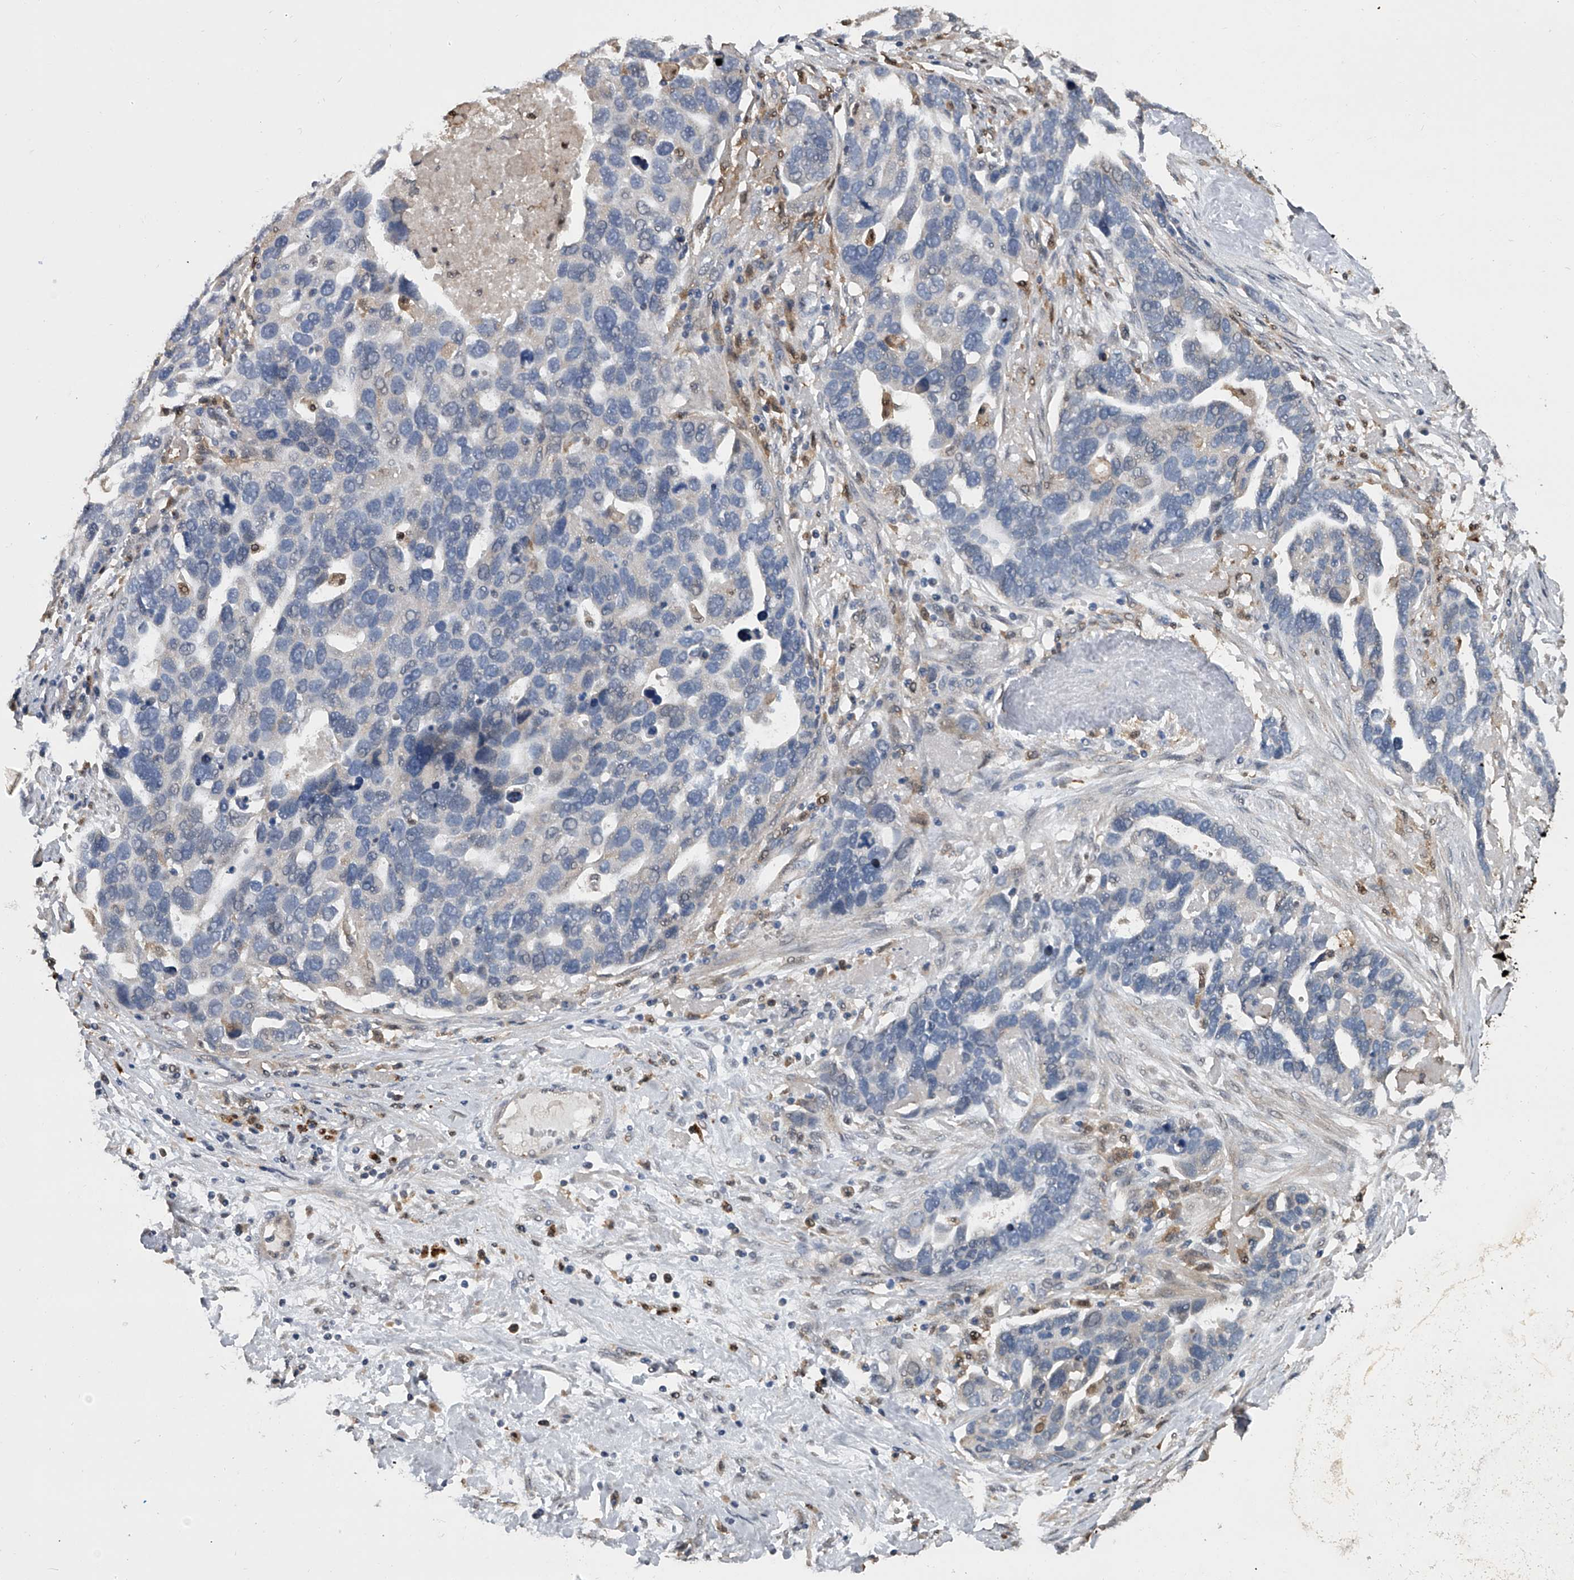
{"staining": {"intensity": "negative", "quantity": "none", "location": "none"}, "tissue": "ovarian cancer", "cell_type": "Tumor cells", "image_type": "cancer", "snomed": [{"axis": "morphology", "description": "Cystadenocarcinoma, serous, NOS"}, {"axis": "topography", "description": "Ovary"}], "caption": "Immunohistochemistry (IHC) histopathology image of neoplastic tissue: ovarian cancer (serous cystadenocarcinoma) stained with DAB (3,3'-diaminobenzidine) reveals no significant protein positivity in tumor cells.", "gene": "DOCK9", "patient": {"sex": "female", "age": 54}}